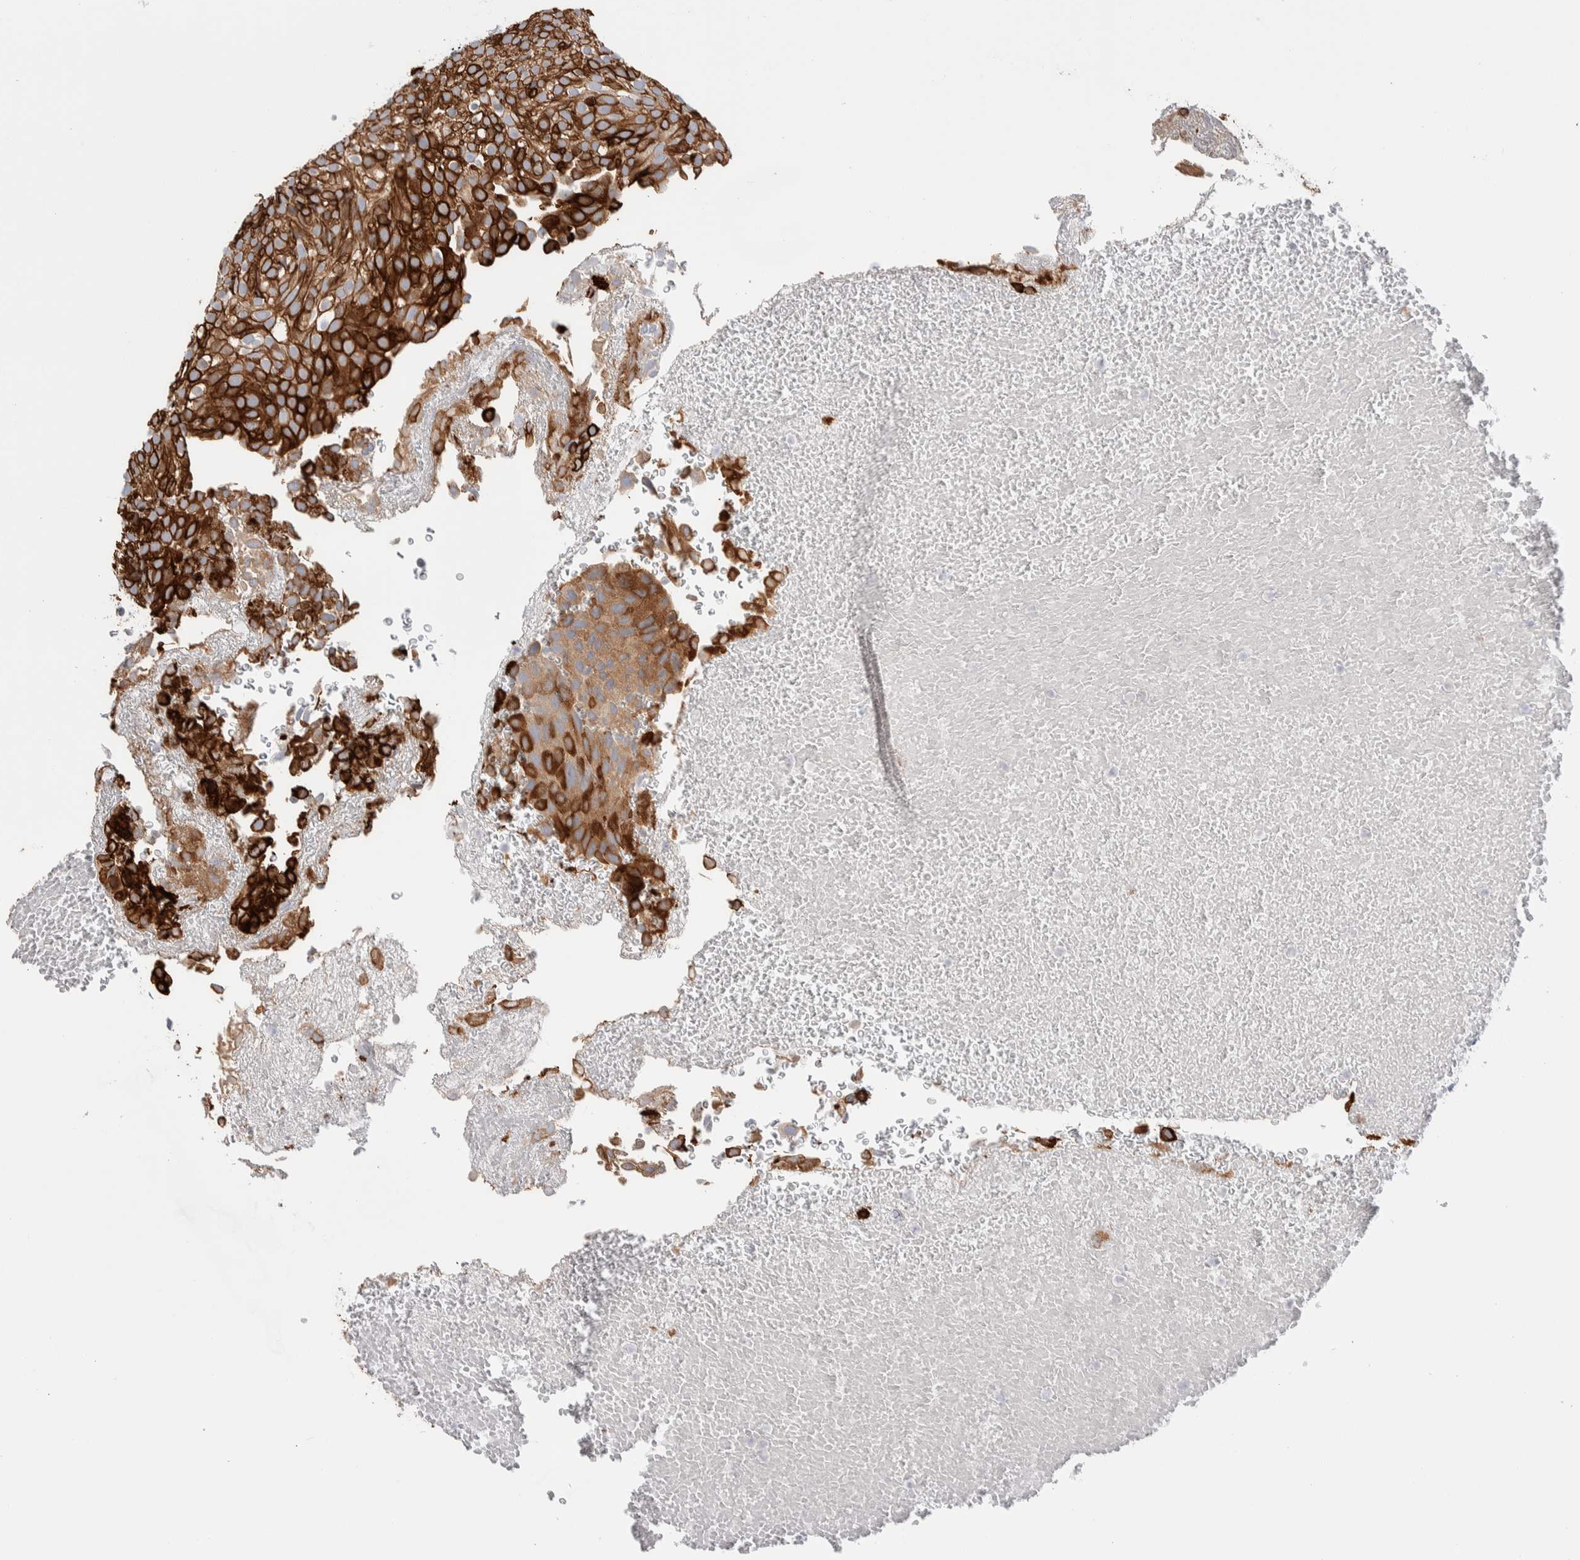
{"staining": {"intensity": "strong", "quantity": ">75%", "location": "cytoplasmic/membranous"}, "tissue": "urothelial cancer", "cell_type": "Tumor cells", "image_type": "cancer", "snomed": [{"axis": "morphology", "description": "Urothelial carcinoma, Low grade"}, {"axis": "topography", "description": "Urinary bladder"}], "caption": "Protein staining by immunohistochemistry shows strong cytoplasmic/membranous expression in approximately >75% of tumor cells in low-grade urothelial carcinoma.", "gene": "C1orf112", "patient": {"sex": "male", "age": 78}}